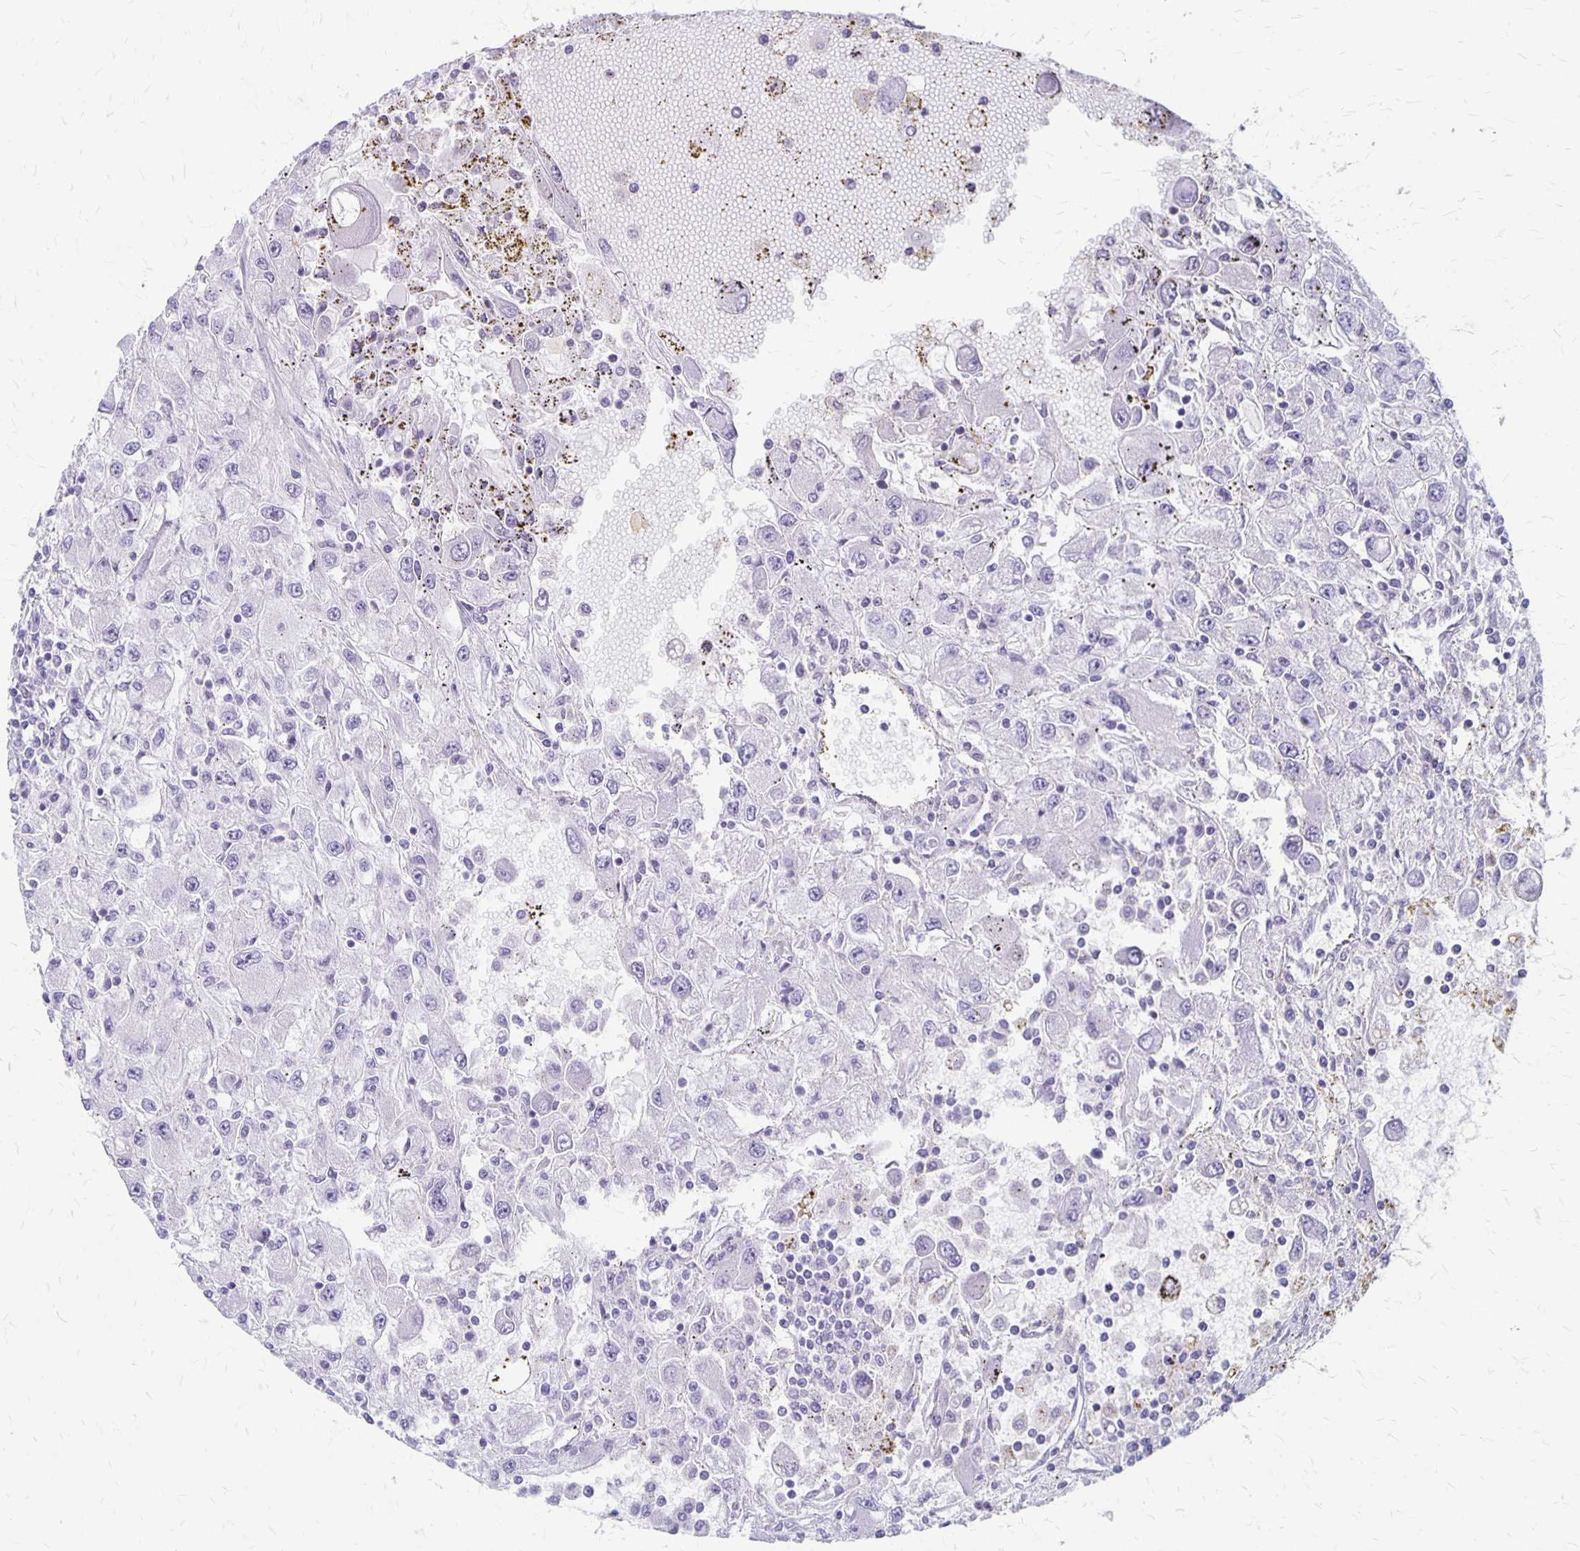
{"staining": {"intensity": "negative", "quantity": "none", "location": "none"}, "tissue": "renal cancer", "cell_type": "Tumor cells", "image_type": "cancer", "snomed": [{"axis": "morphology", "description": "Adenocarcinoma, NOS"}, {"axis": "topography", "description": "Kidney"}], "caption": "Renal cancer (adenocarcinoma) stained for a protein using IHC exhibits no positivity tumor cells.", "gene": "MAGEC2", "patient": {"sex": "female", "age": 67}}